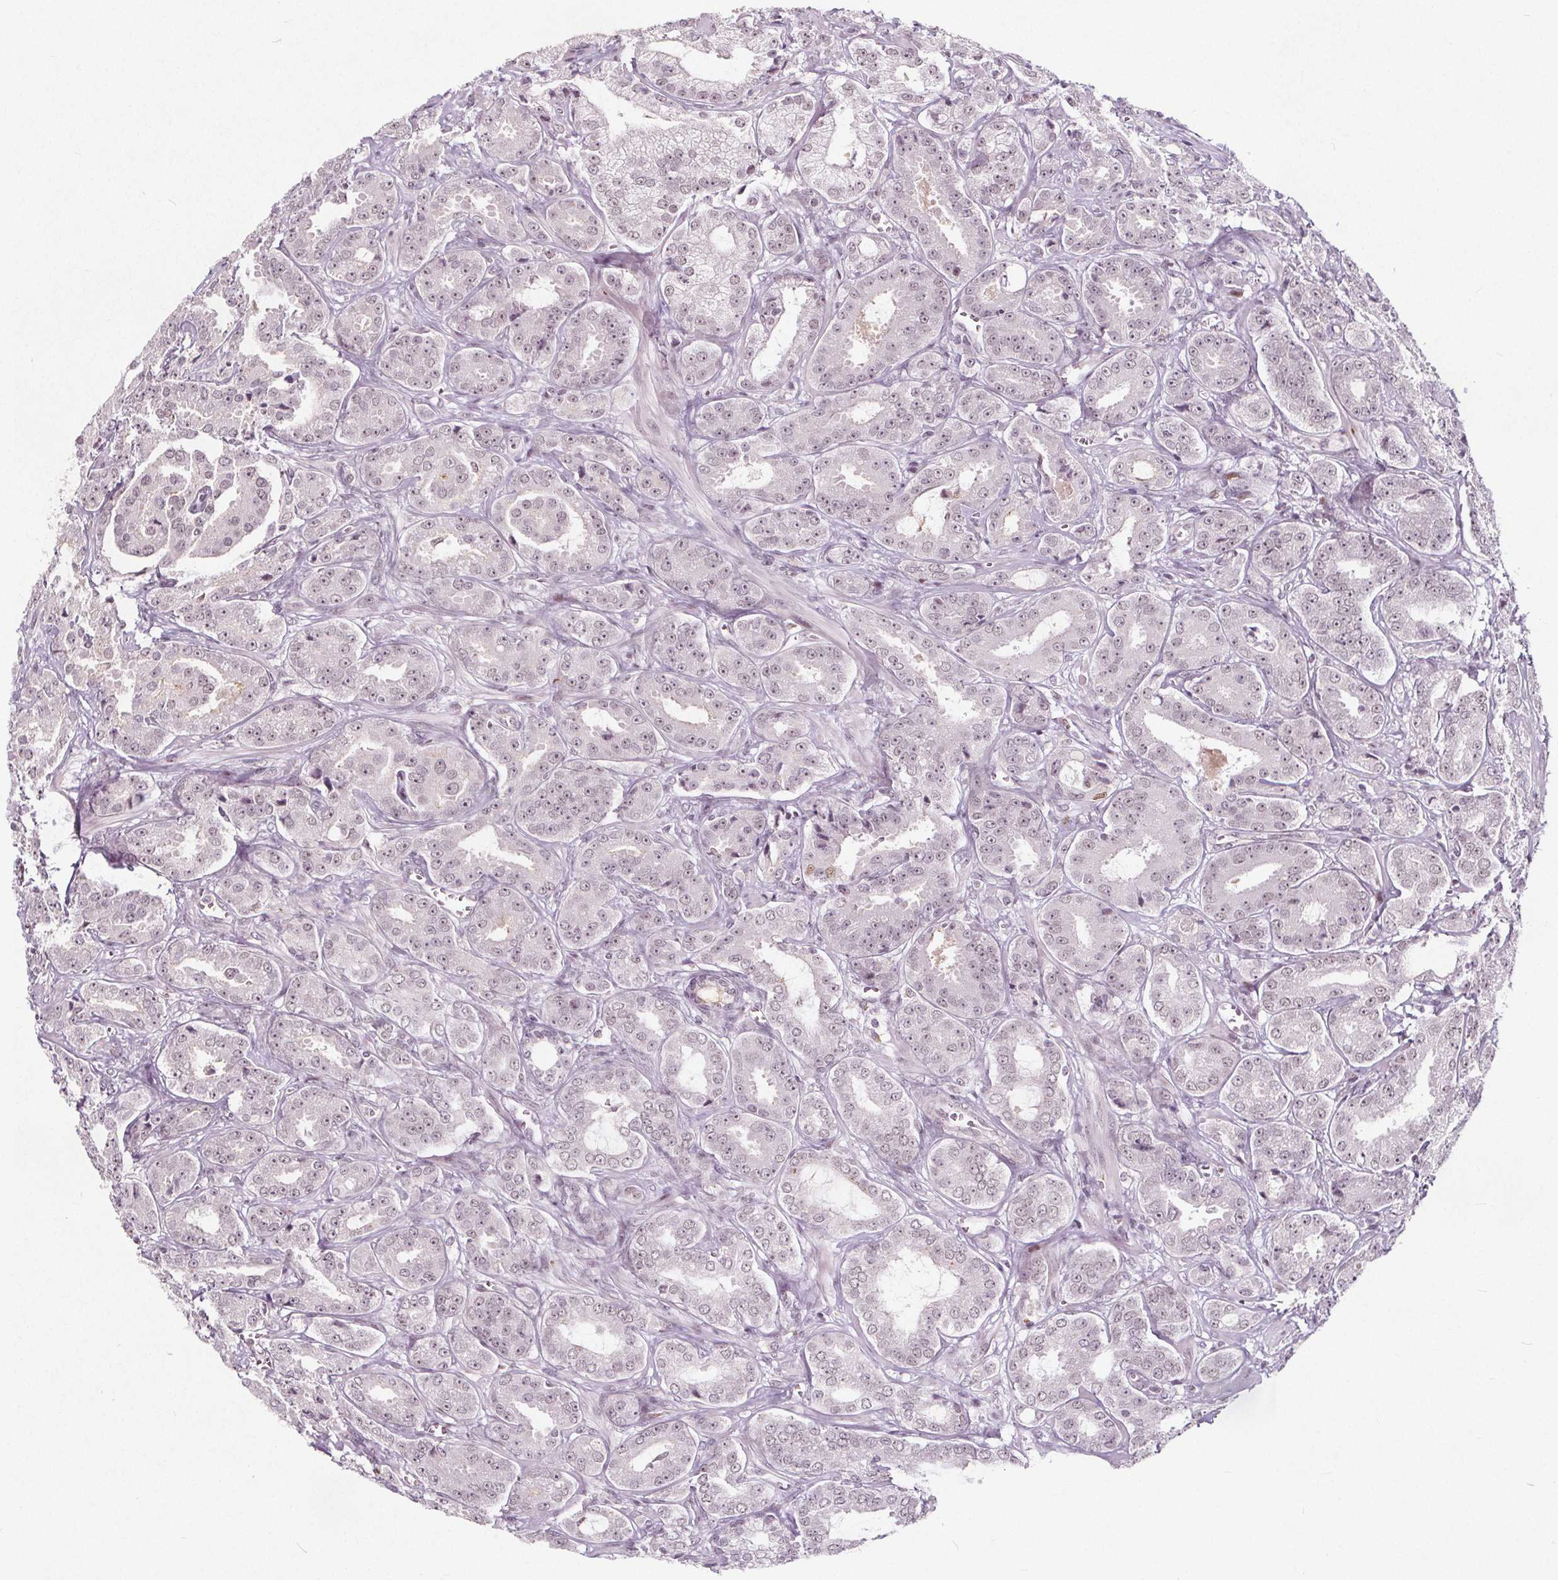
{"staining": {"intensity": "weak", "quantity": "25%-75%", "location": "nuclear"}, "tissue": "prostate cancer", "cell_type": "Tumor cells", "image_type": "cancer", "snomed": [{"axis": "morphology", "description": "Adenocarcinoma, High grade"}, {"axis": "topography", "description": "Prostate"}], "caption": "Immunohistochemical staining of human prostate cancer reveals low levels of weak nuclear protein expression in about 25%-75% of tumor cells.", "gene": "TAF6L", "patient": {"sex": "male", "age": 64}}